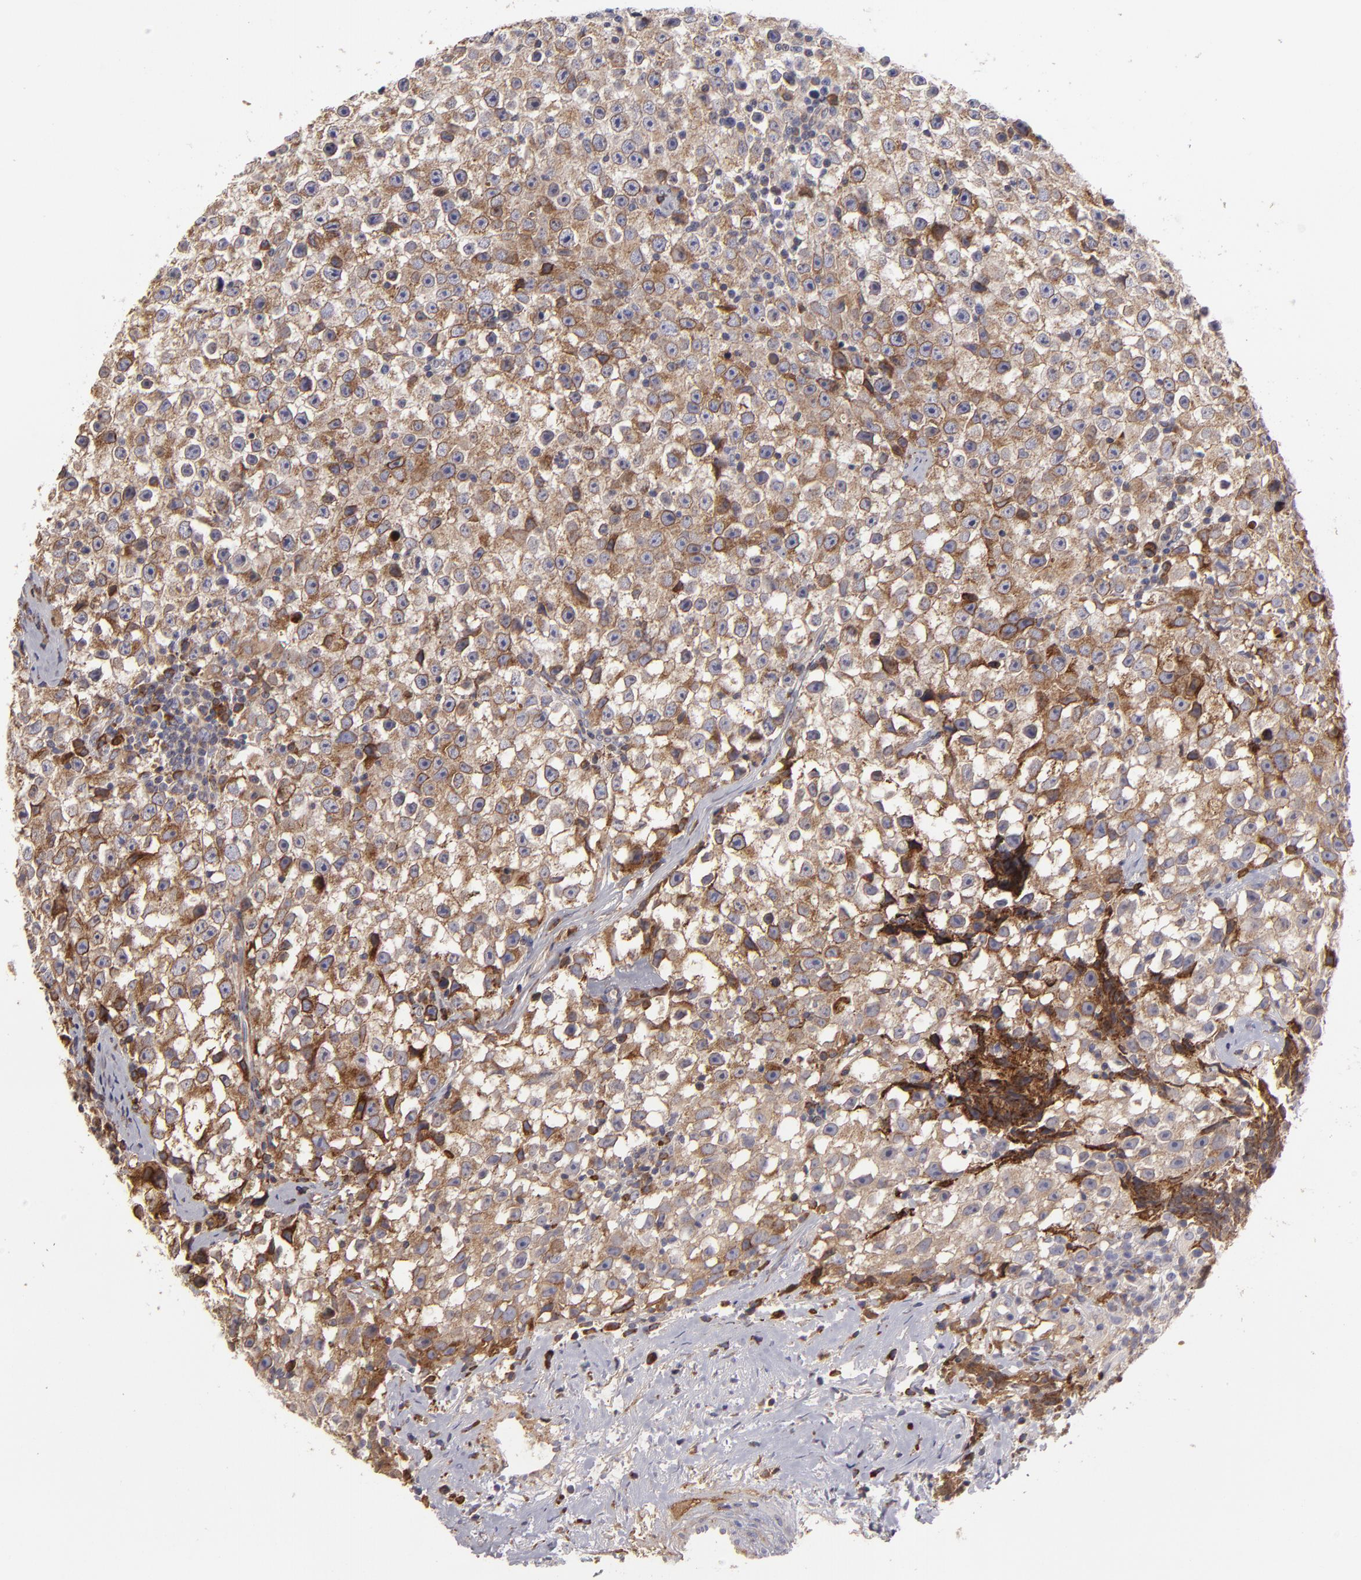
{"staining": {"intensity": "moderate", "quantity": ">75%", "location": "cytoplasmic/membranous"}, "tissue": "testis cancer", "cell_type": "Tumor cells", "image_type": "cancer", "snomed": [{"axis": "morphology", "description": "Seminoma, NOS"}, {"axis": "topography", "description": "Testis"}], "caption": "Tumor cells reveal moderate cytoplasmic/membranous expression in approximately >75% of cells in testis seminoma. Immunohistochemistry (ihc) stains the protein of interest in brown and the nuclei are stained blue.", "gene": "CFB", "patient": {"sex": "male", "age": 35}}